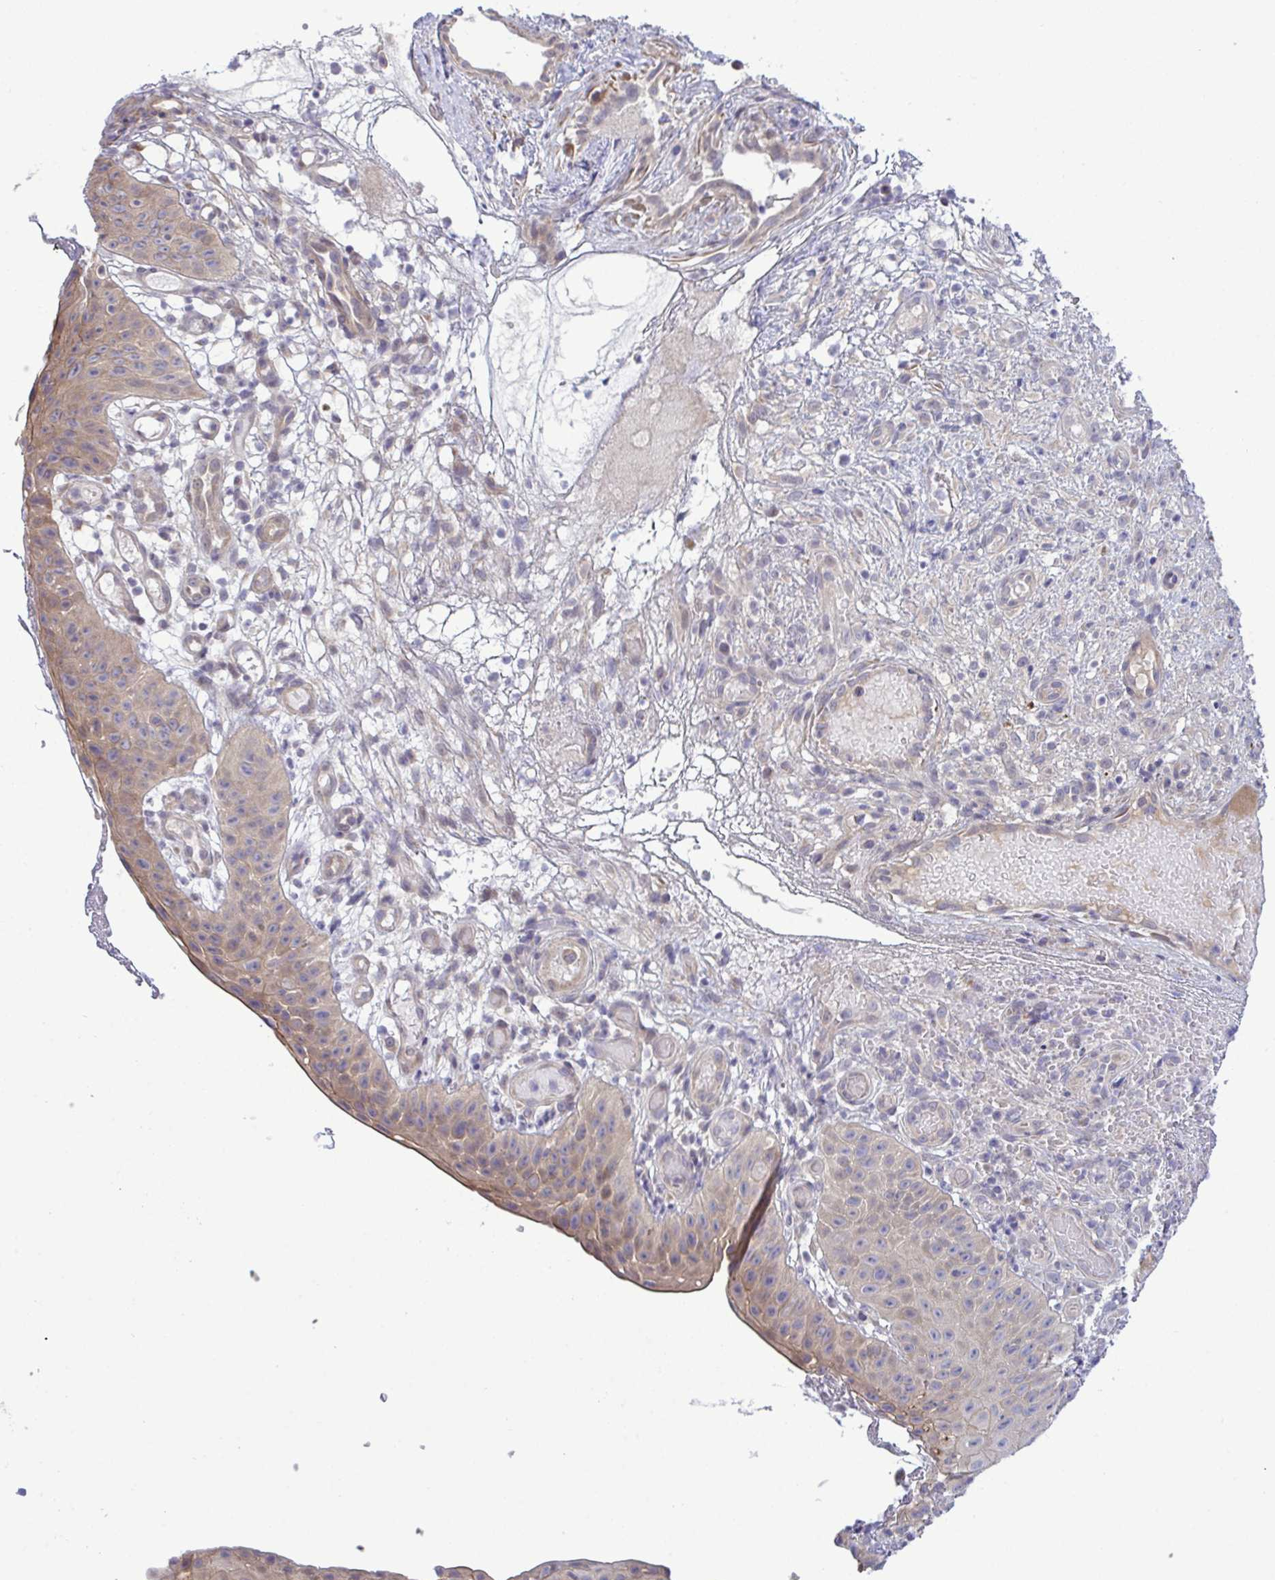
{"staining": {"intensity": "strong", "quantity": "<25%", "location": "cytoplasmic/membranous"}, "tissue": "nasopharynx", "cell_type": "Respiratory epithelial cells", "image_type": "normal", "snomed": [{"axis": "morphology", "description": "Normal tissue, NOS"}, {"axis": "morphology", "description": "Inflammation, NOS"}, {"axis": "topography", "description": "Nasopharynx"}], "caption": "This photomicrograph demonstrates immunohistochemistry (IHC) staining of unremarkable nasopharynx, with medium strong cytoplasmic/membranous staining in about <25% of respiratory epithelial cells.", "gene": "SYNPO2L", "patient": {"sex": "male", "age": 54}}